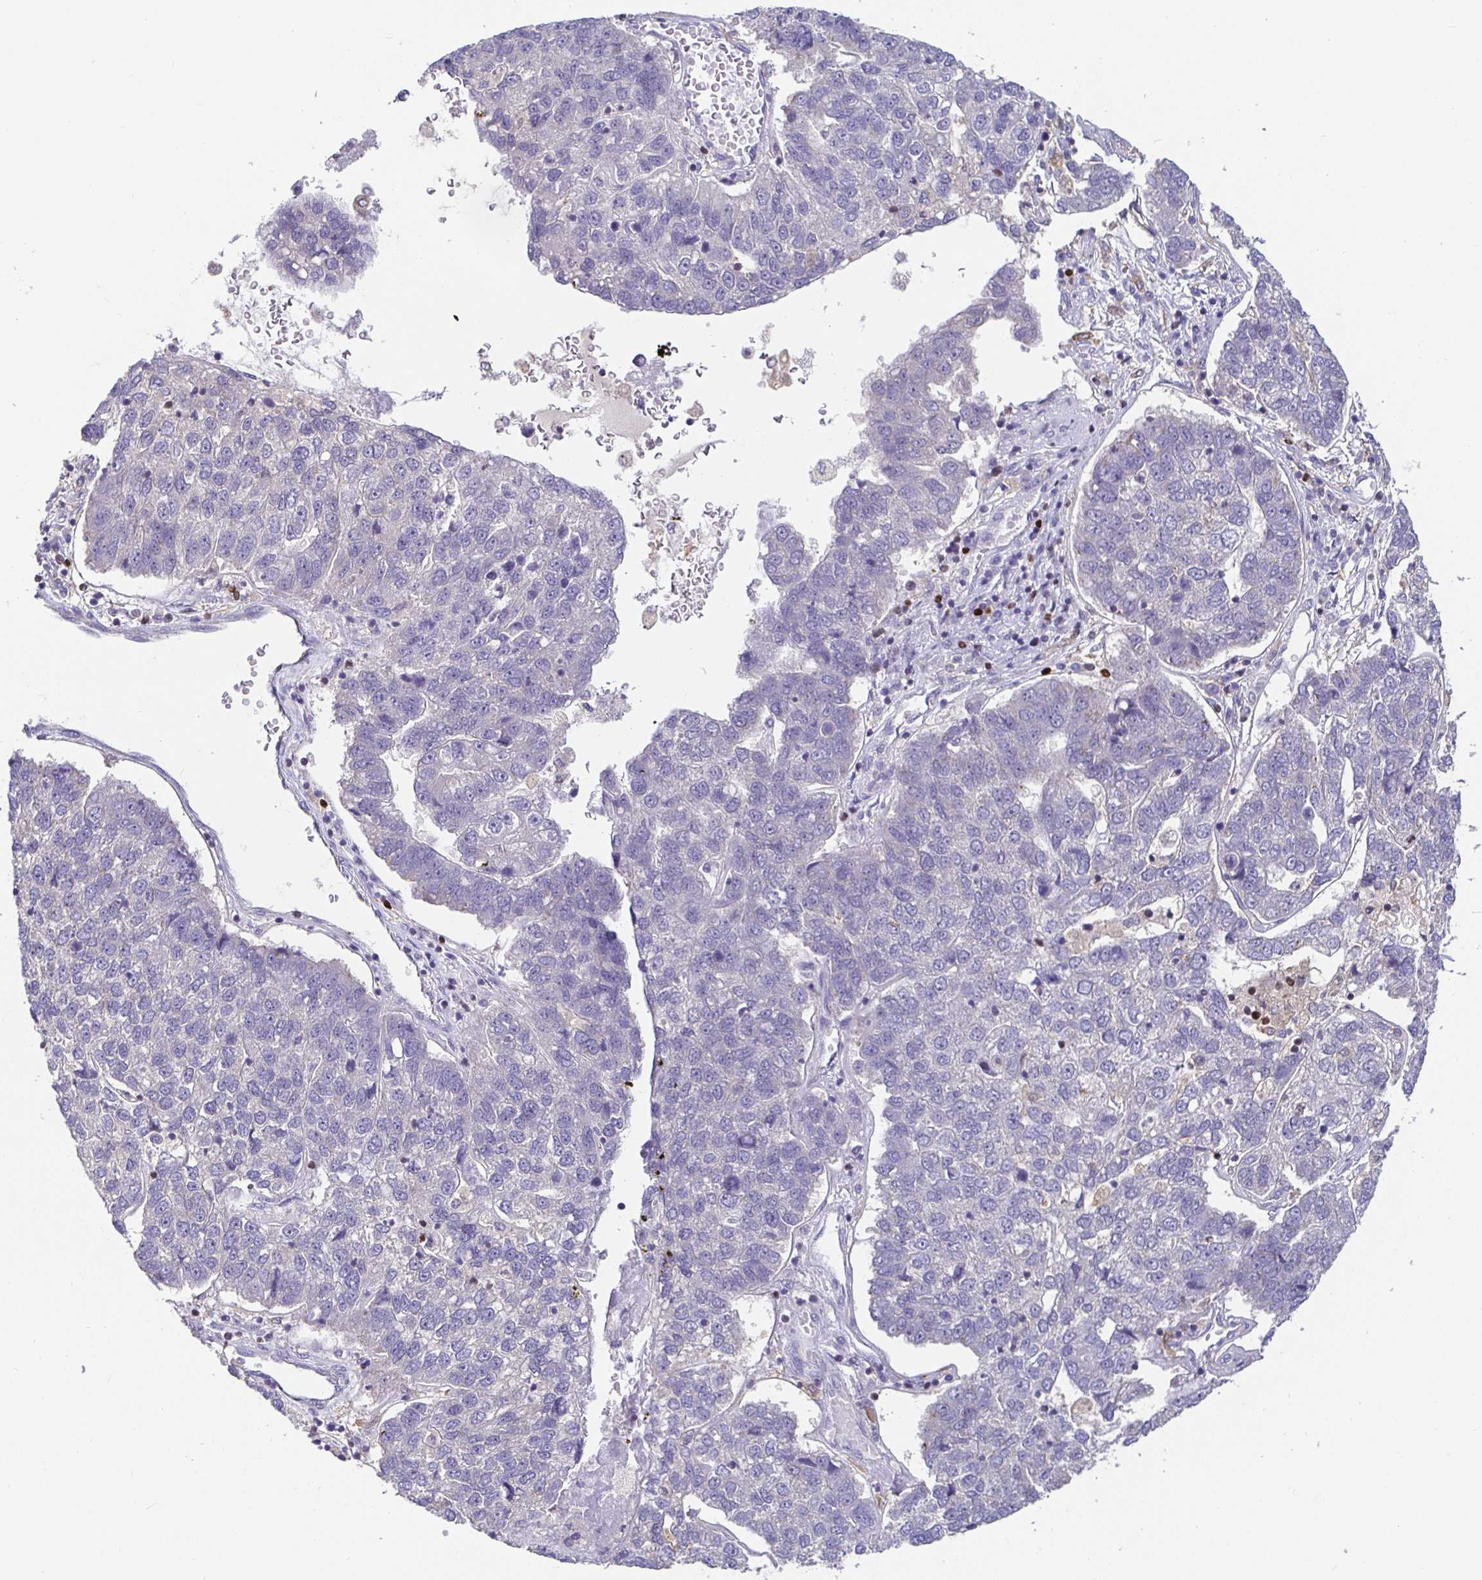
{"staining": {"intensity": "negative", "quantity": "none", "location": "none"}, "tissue": "pancreatic cancer", "cell_type": "Tumor cells", "image_type": "cancer", "snomed": [{"axis": "morphology", "description": "Adenocarcinoma, NOS"}, {"axis": "topography", "description": "Pancreas"}], "caption": "DAB immunohistochemical staining of human pancreatic adenocarcinoma exhibits no significant positivity in tumor cells.", "gene": "SATB1", "patient": {"sex": "female", "age": 61}}